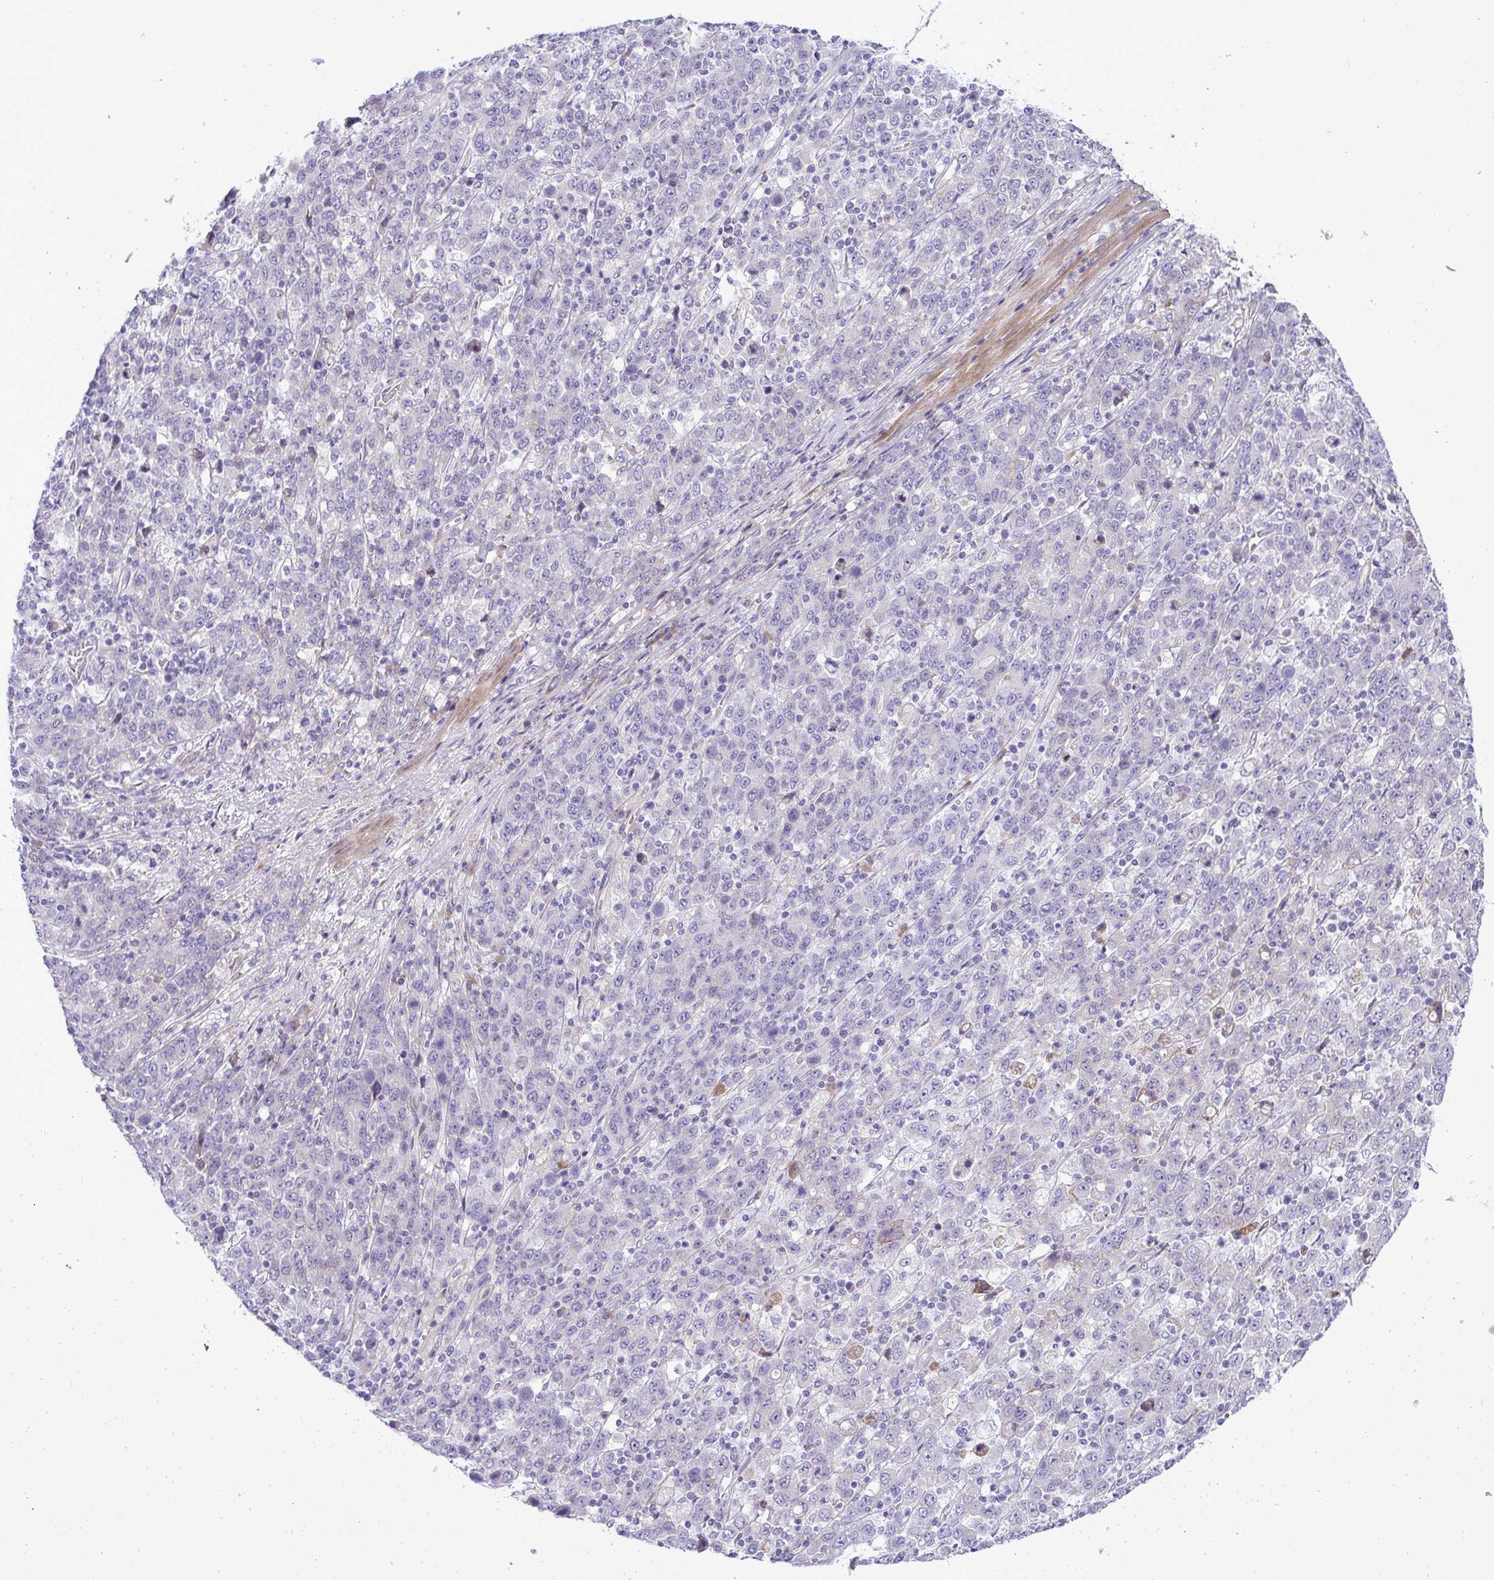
{"staining": {"intensity": "negative", "quantity": "none", "location": "none"}, "tissue": "stomach cancer", "cell_type": "Tumor cells", "image_type": "cancer", "snomed": [{"axis": "morphology", "description": "Adenocarcinoma, NOS"}, {"axis": "topography", "description": "Stomach, upper"}], "caption": "Immunohistochemistry photomicrograph of neoplastic tissue: human stomach adenocarcinoma stained with DAB demonstrates no significant protein expression in tumor cells.", "gene": "FAM86B1", "patient": {"sex": "male", "age": 69}}